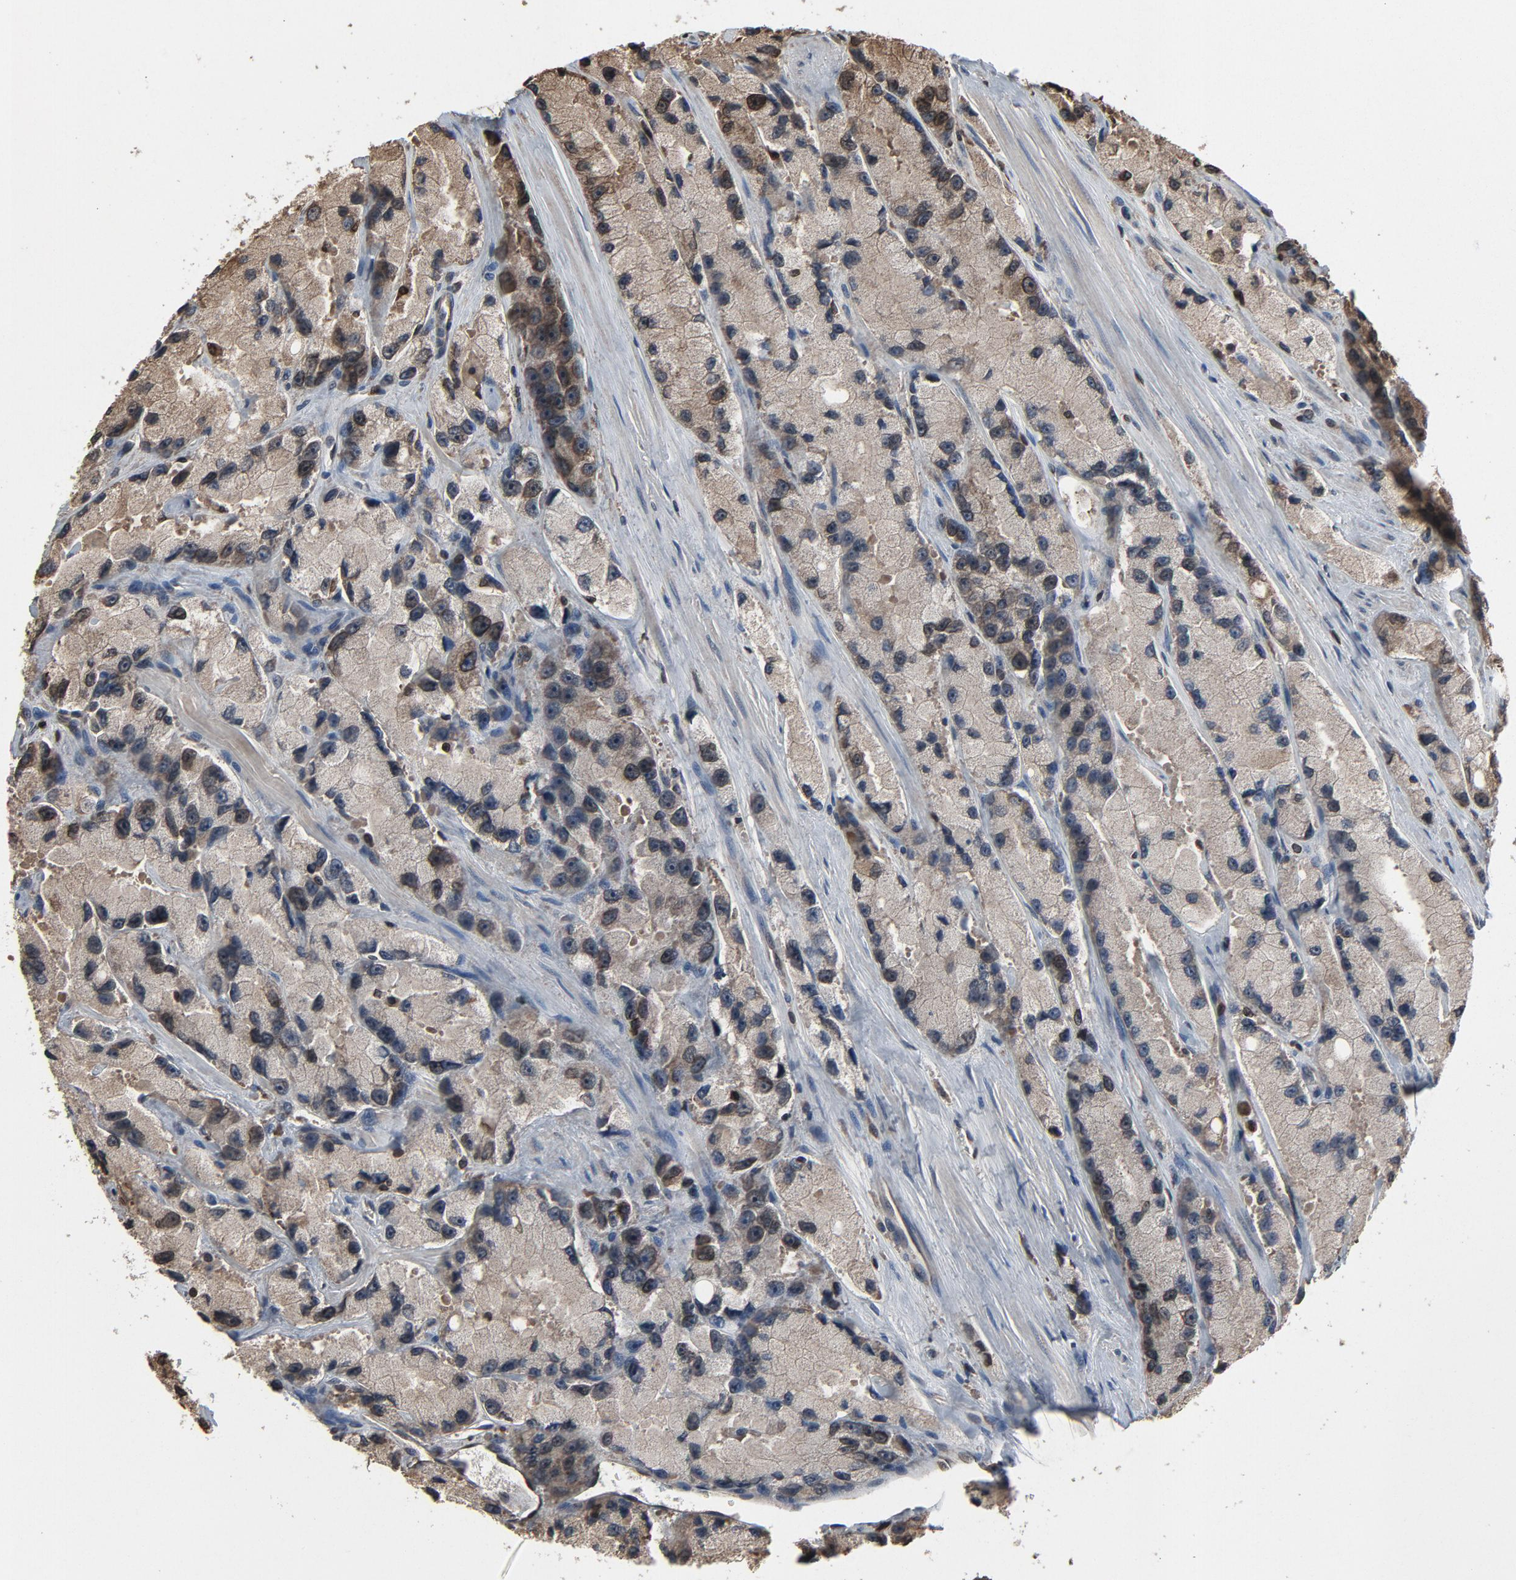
{"staining": {"intensity": "weak", "quantity": "<25%", "location": "cytoplasmic/membranous,nuclear"}, "tissue": "prostate cancer", "cell_type": "Tumor cells", "image_type": "cancer", "snomed": [{"axis": "morphology", "description": "Adenocarcinoma, High grade"}, {"axis": "topography", "description": "Prostate"}], "caption": "An immunohistochemistry histopathology image of prostate cancer is shown. There is no staining in tumor cells of prostate cancer.", "gene": "UBE2D1", "patient": {"sex": "male", "age": 58}}